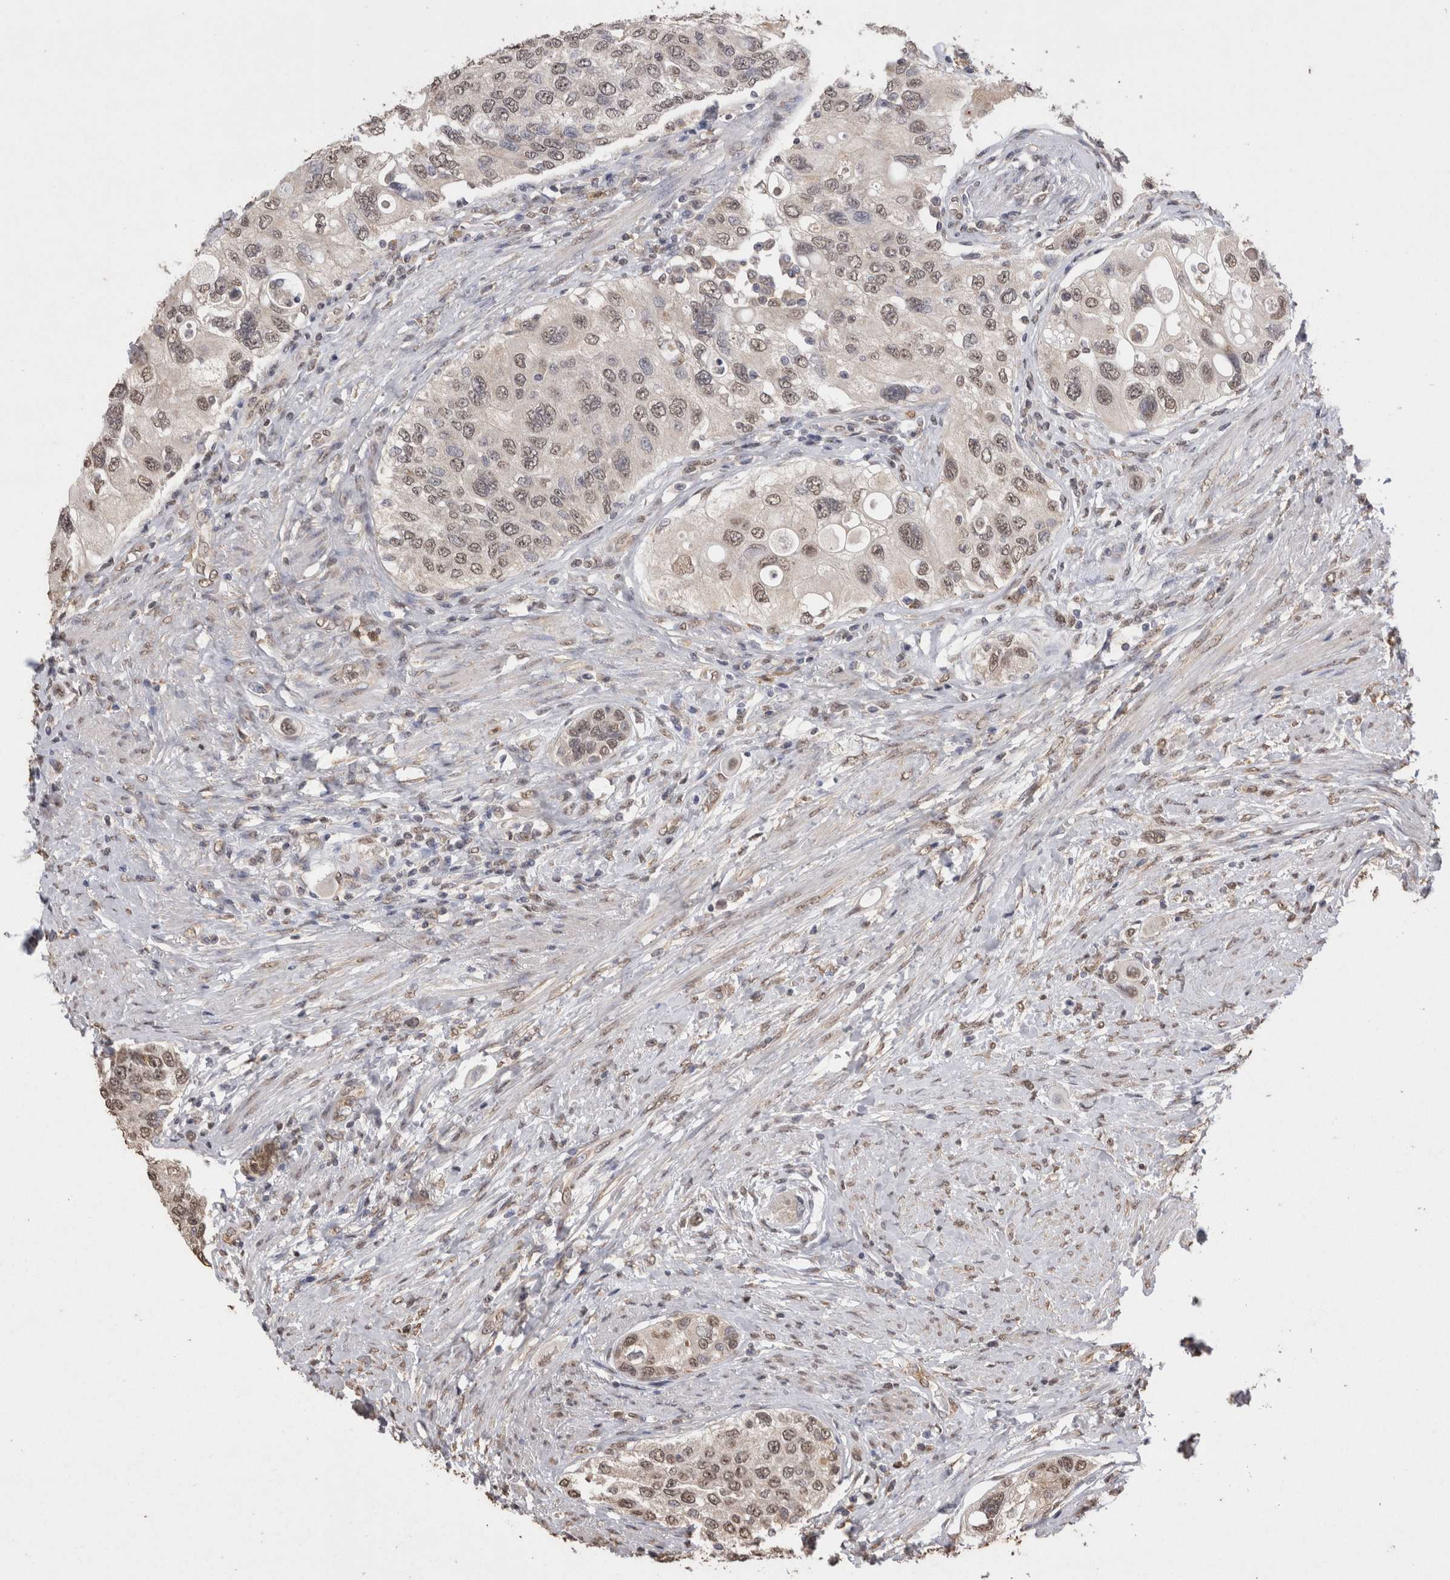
{"staining": {"intensity": "weak", "quantity": ">75%", "location": "nuclear"}, "tissue": "urothelial cancer", "cell_type": "Tumor cells", "image_type": "cancer", "snomed": [{"axis": "morphology", "description": "Urothelial carcinoma, High grade"}, {"axis": "topography", "description": "Urinary bladder"}], "caption": "Immunohistochemistry (IHC) staining of high-grade urothelial carcinoma, which exhibits low levels of weak nuclear staining in about >75% of tumor cells indicating weak nuclear protein expression. The staining was performed using DAB (brown) for protein detection and nuclei were counterstained in hematoxylin (blue).", "gene": "GRK5", "patient": {"sex": "female", "age": 56}}